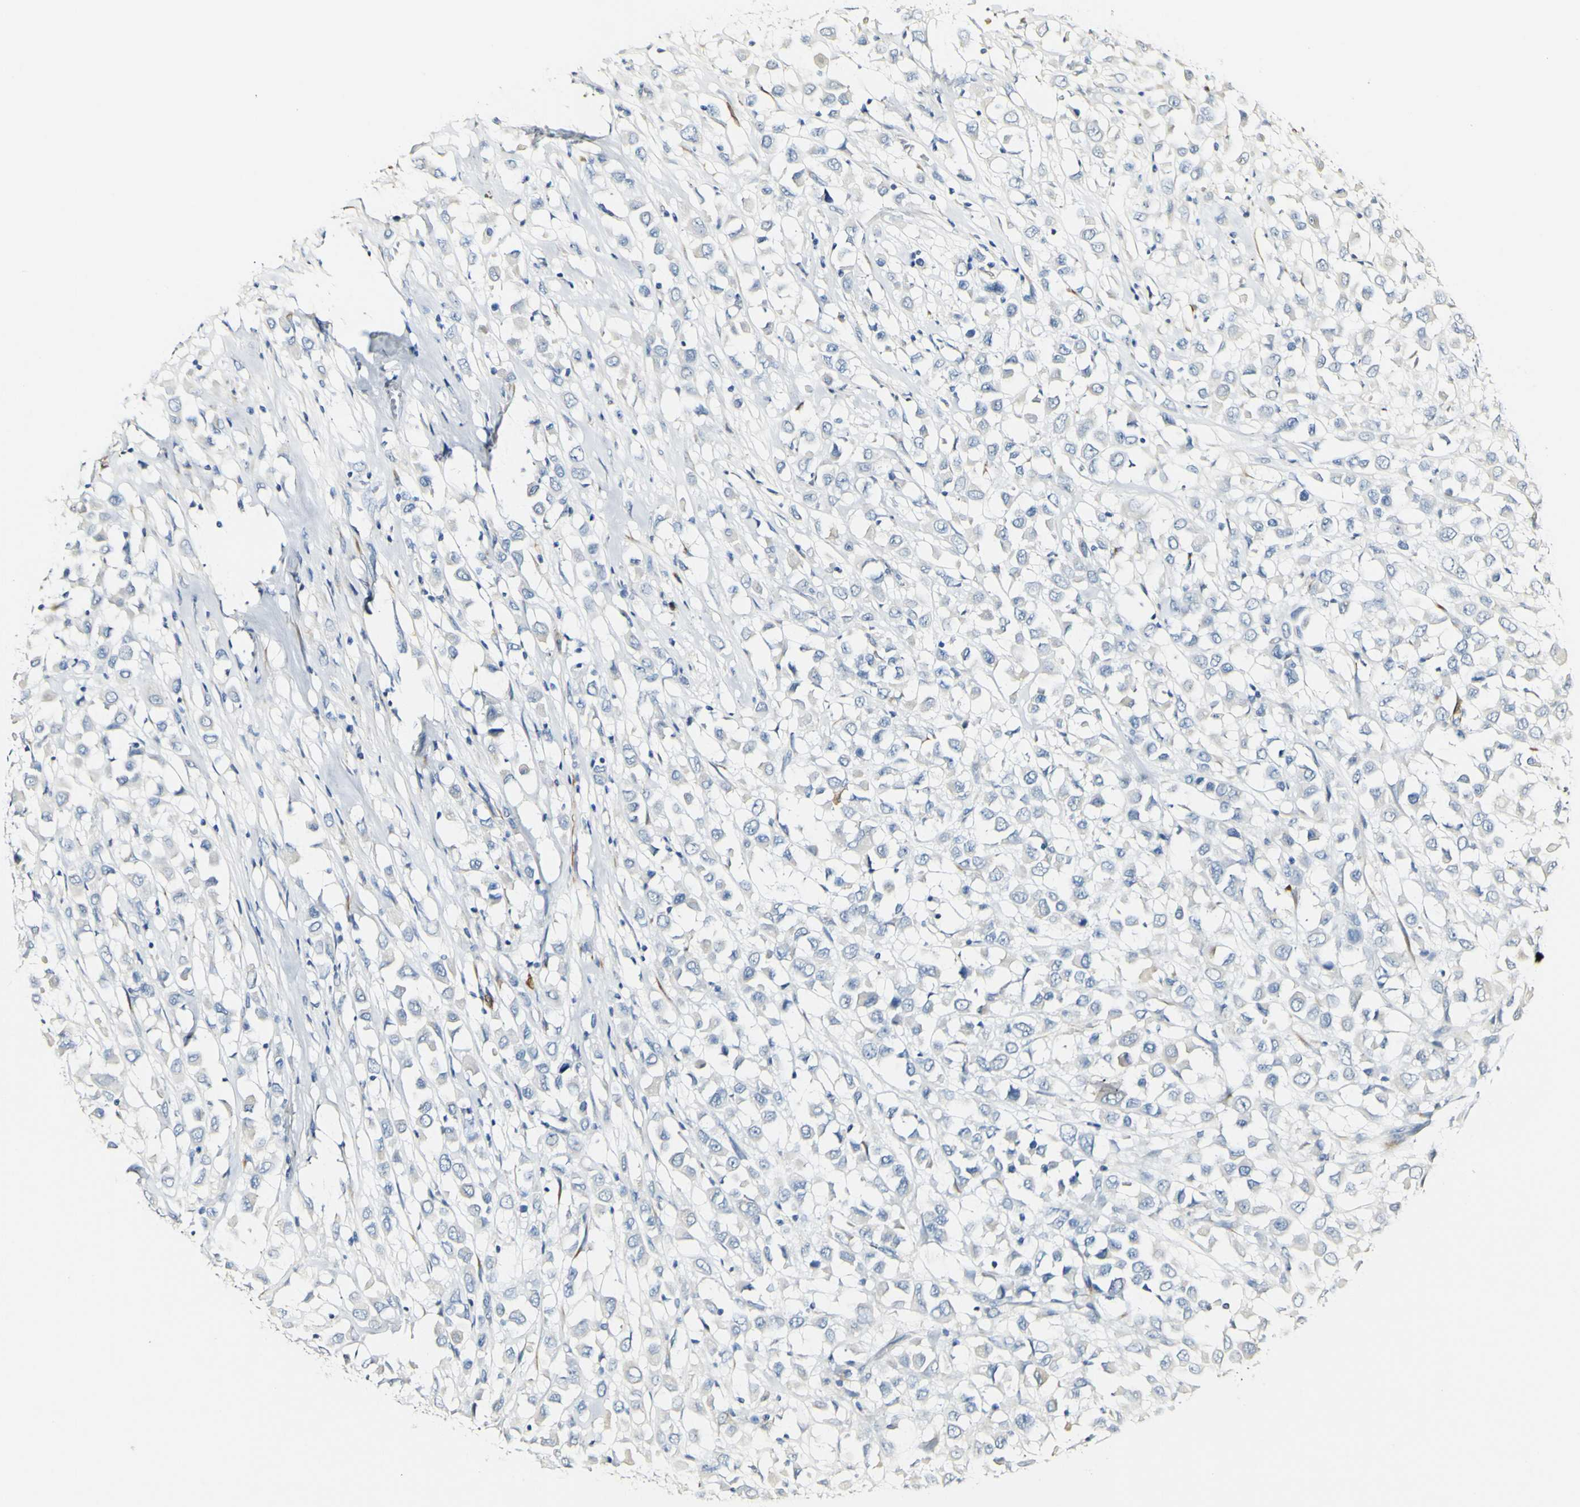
{"staining": {"intensity": "negative", "quantity": "none", "location": "none"}, "tissue": "breast cancer", "cell_type": "Tumor cells", "image_type": "cancer", "snomed": [{"axis": "morphology", "description": "Duct carcinoma"}, {"axis": "topography", "description": "Breast"}], "caption": "Immunohistochemistry of breast cancer demonstrates no expression in tumor cells.", "gene": "FMO3", "patient": {"sex": "female", "age": 61}}